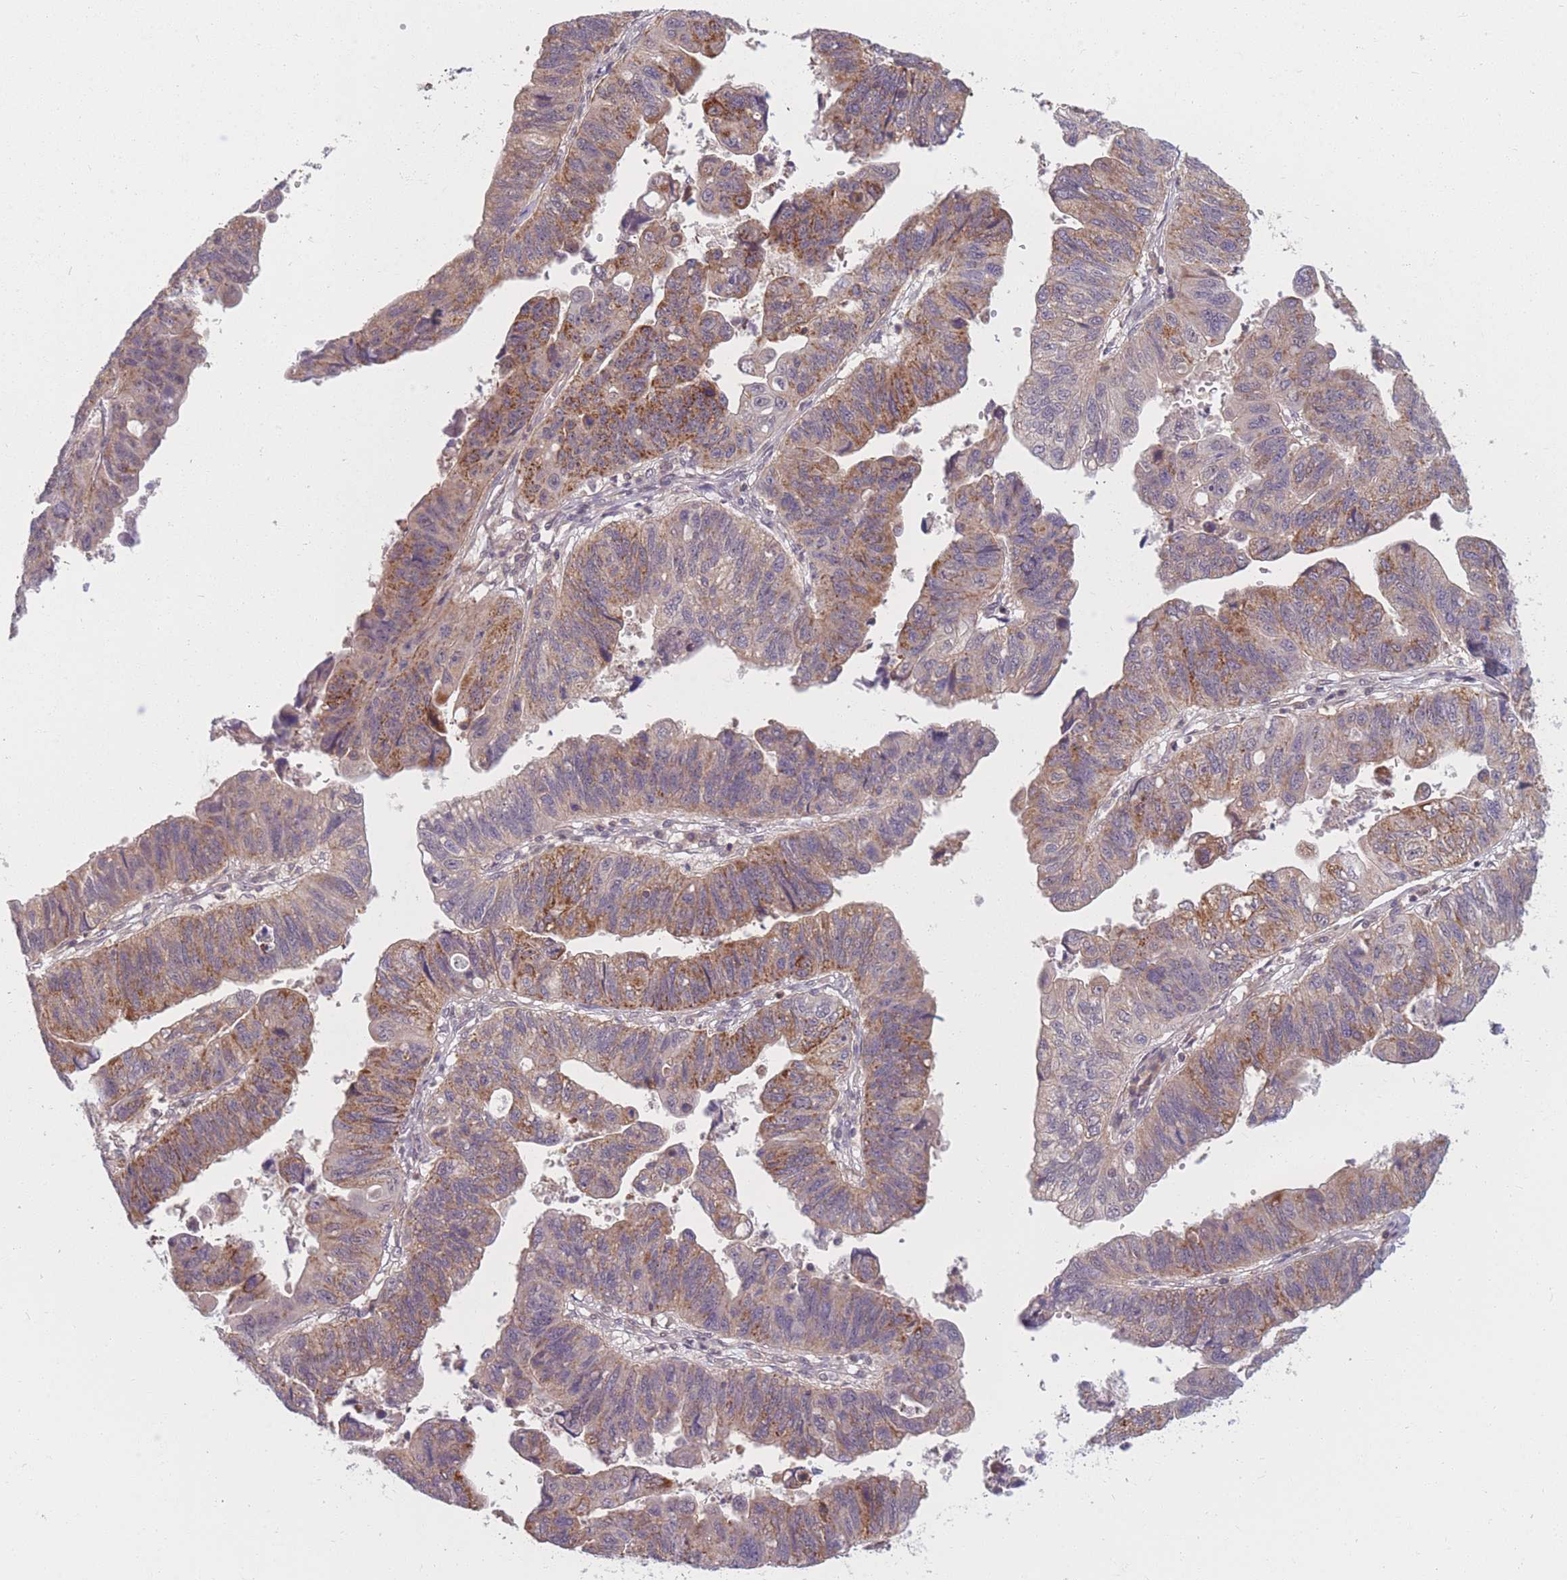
{"staining": {"intensity": "moderate", "quantity": ">75%", "location": "cytoplasmic/membranous"}, "tissue": "stomach cancer", "cell_type": "Tumor cells", "image_type": "cancer", "snomed": [{"axis": "morphology", "description": "Adenocarcinoma, NOS"}, {"axis": "topography", "description": "Stomach"}], "caption": "DAB (3,3'-diaminobenzidine) immunohistochemical staining of stomach cancer (adenocarcinoma) shows moderate cytoplasmic/membranous protein staining in about >75% of tumor cells.", "gene": "FAM153A", "patient": {"sex": "male", "age": 59}}